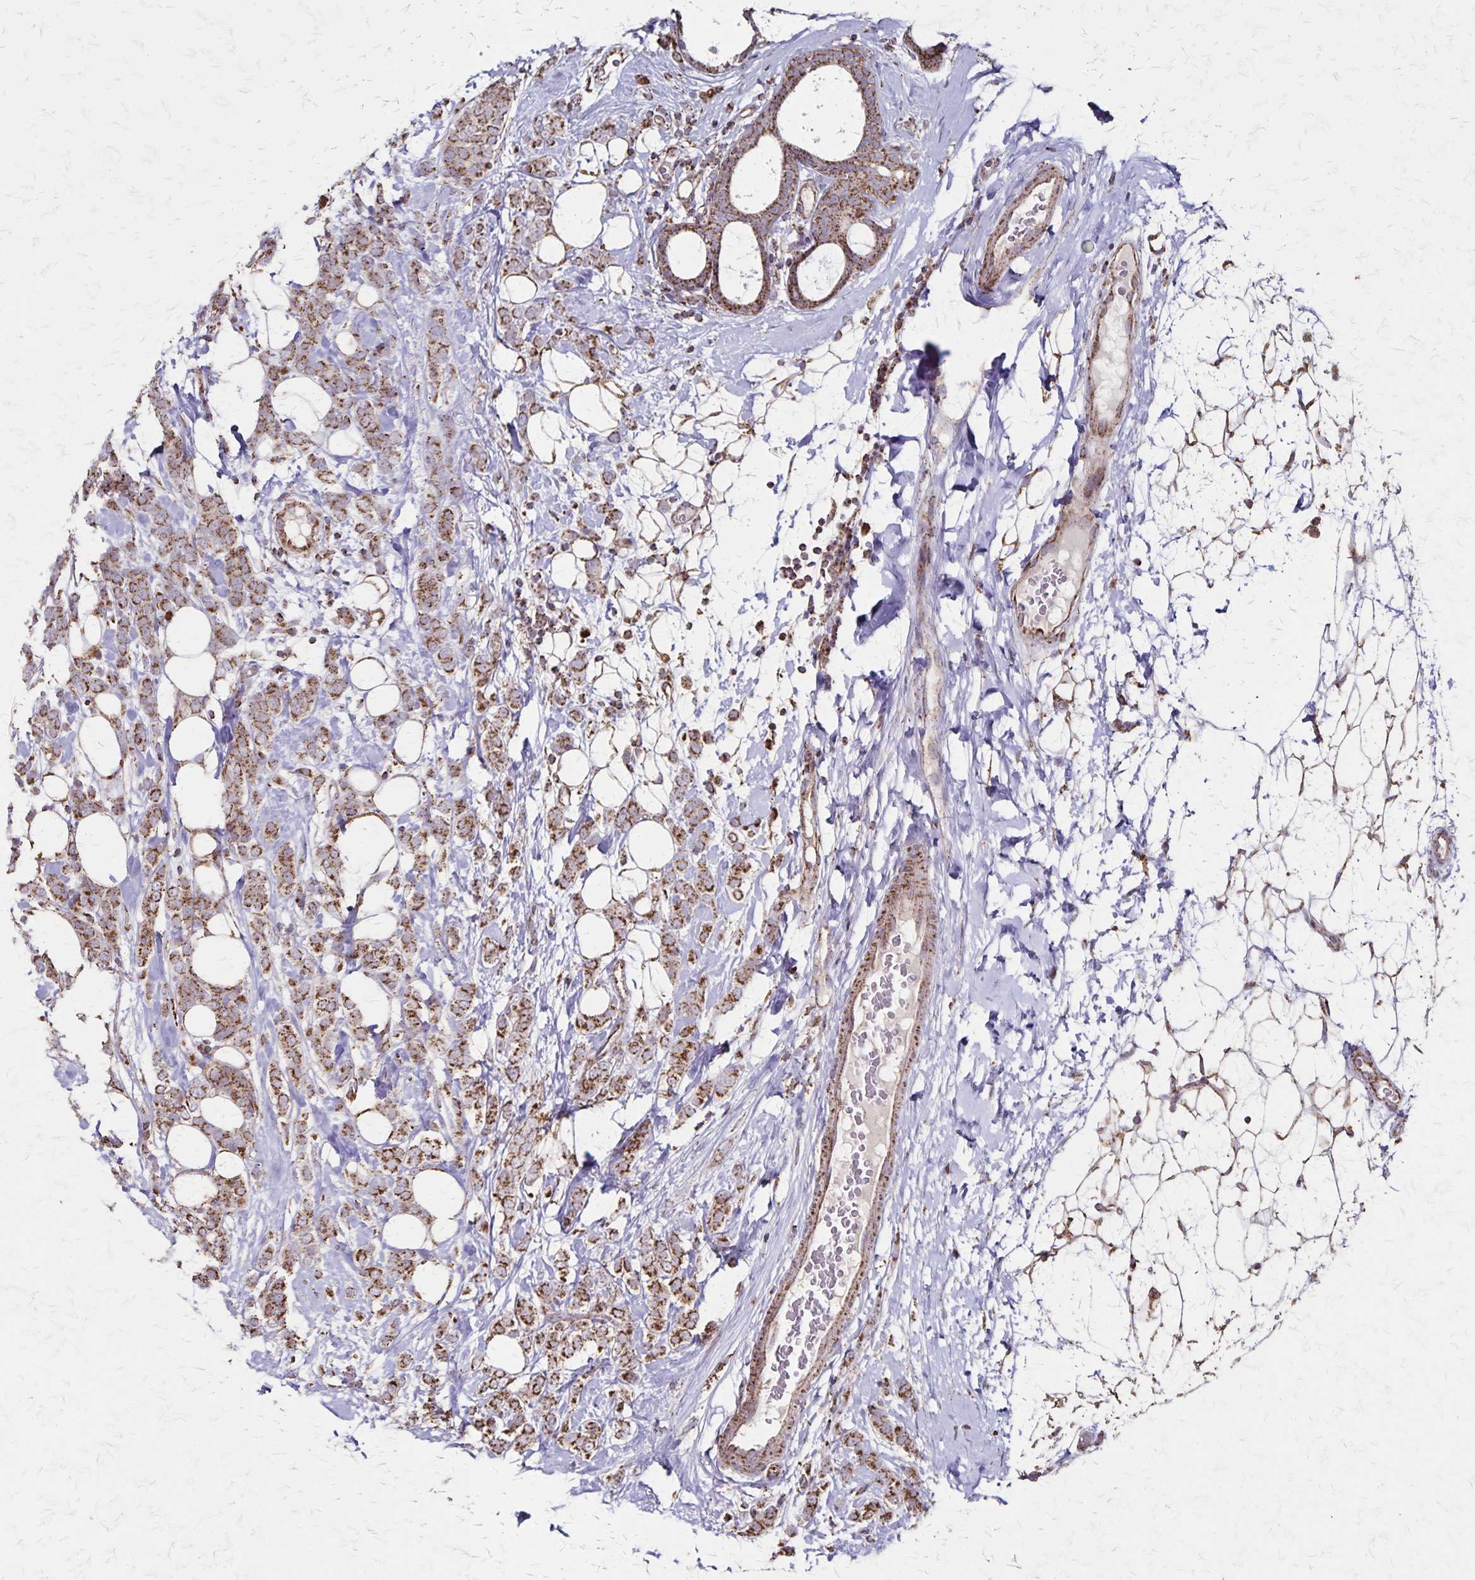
{"staining": {"intensity": "moderate", "quantity": ">75%", "location": "cytoplasmic/membranous"}, "tissue": "breast cancer", "cell_type": "Tumor cells", "image_type": "cancer", "snomed": [{"axis": "morphology", "description": "Lobular carcinoma"}, {"axis": "topography", "description": "Breast"}], "caption": "DAB (3,3'-diaminobenzidine) immunohistochemical staining of human breast lobular carcinoma exhibits moderate cytoplasmic/membranous protein expression in approximately >75% of tumor cells.", "gene": "NFS1", "patient": {"sex": "female", "age": 49}}